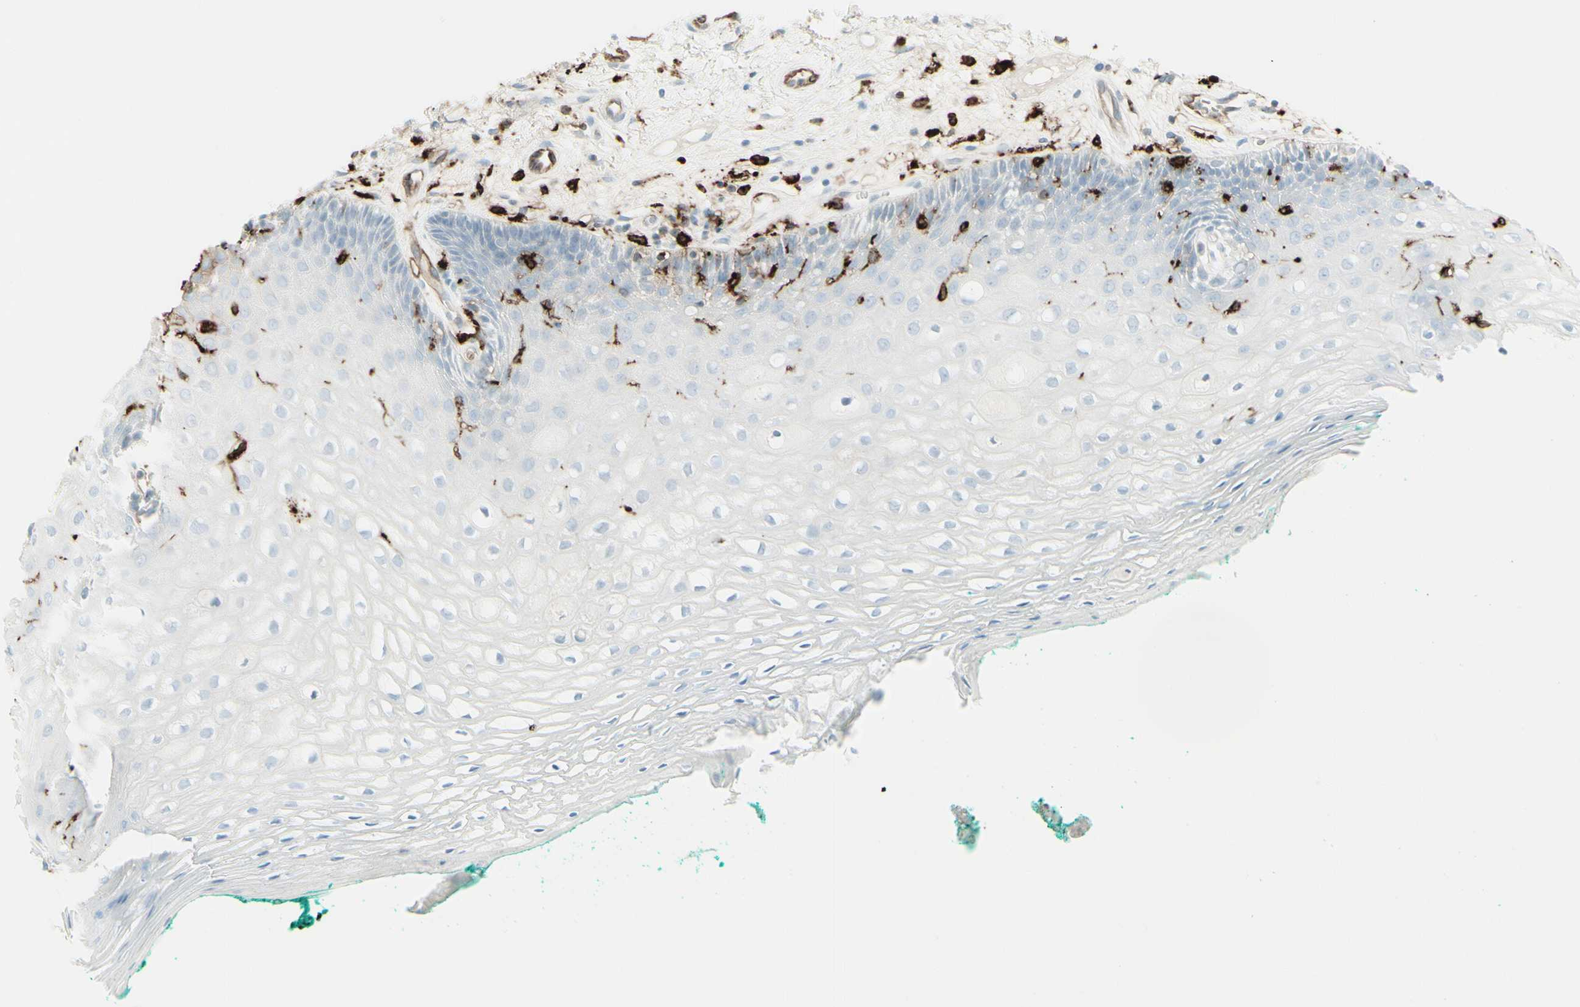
{"staining": {"intensity": "moderate", "quantity": "<25%", "location": "cytoplasmic/membranous"}, "tissue": "oral mucosa", "cell_type": "Squamous epithelial cells", "image_type": "normal", "snomed": [{"axis": "morphology", "description": "Normal tissue, NOS"}, {"axis": "topography", "description": "Skeletal muscle"}, {"axis": "topography", "description": "Oral tissue"}, {"axis": "topography", "description": "Peripheral nerve tissue"}], "caption": "Normal oral mucosa was stained to show a protein in brown. There is low levels of moderate cytoplasmic/membranous expression in about <25% of squamous epithelial cells. The staining was performed using DAB (3,3'-diaminobenzidine), with brown indicating positive protein expression. Nuclei are stained blue with hematoxylin.", "gene": "HLA", "patient": {"sex": "female", "age": 84}}